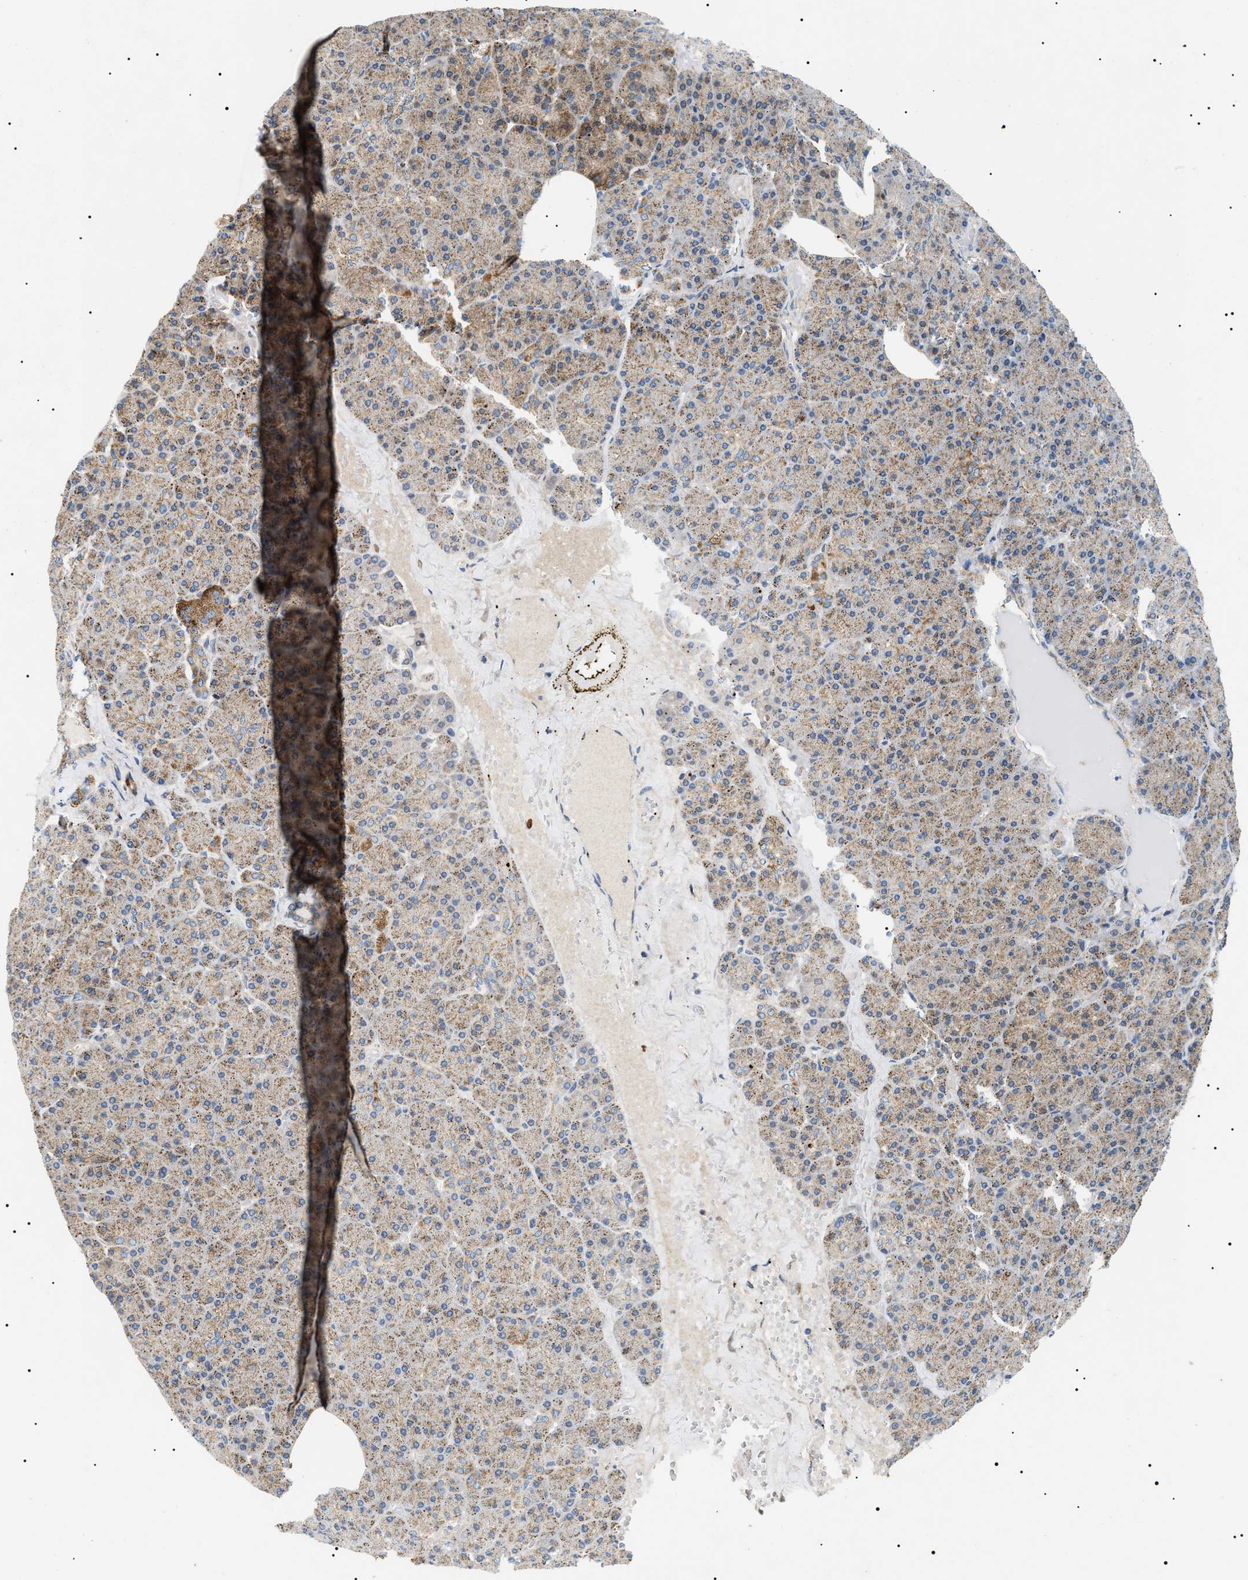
{"staining": {"intensity": "moderate", "quantity": ">75%", "location": "cytoplasmic/membranous"}, "tissue": "pancreas", "cell_type": "Exocrine glandular cells", "image_type": "normal", "snomed": [{"axis": "morphology", "description": "Normal tissue, NOS"}, {"axis": "morphology", "description": "Carcinoid, malignant, NOS"}, {"axis": "topography", "description": "Pancreas"}], "caption": "Human pancreas stained with a brown dye displays moderate cytoplasmic/membranous positive staining in about >75% of exocrine glandular cells.", "gene": "OXSM", "patient": {"sex": "female", "age": 35}}